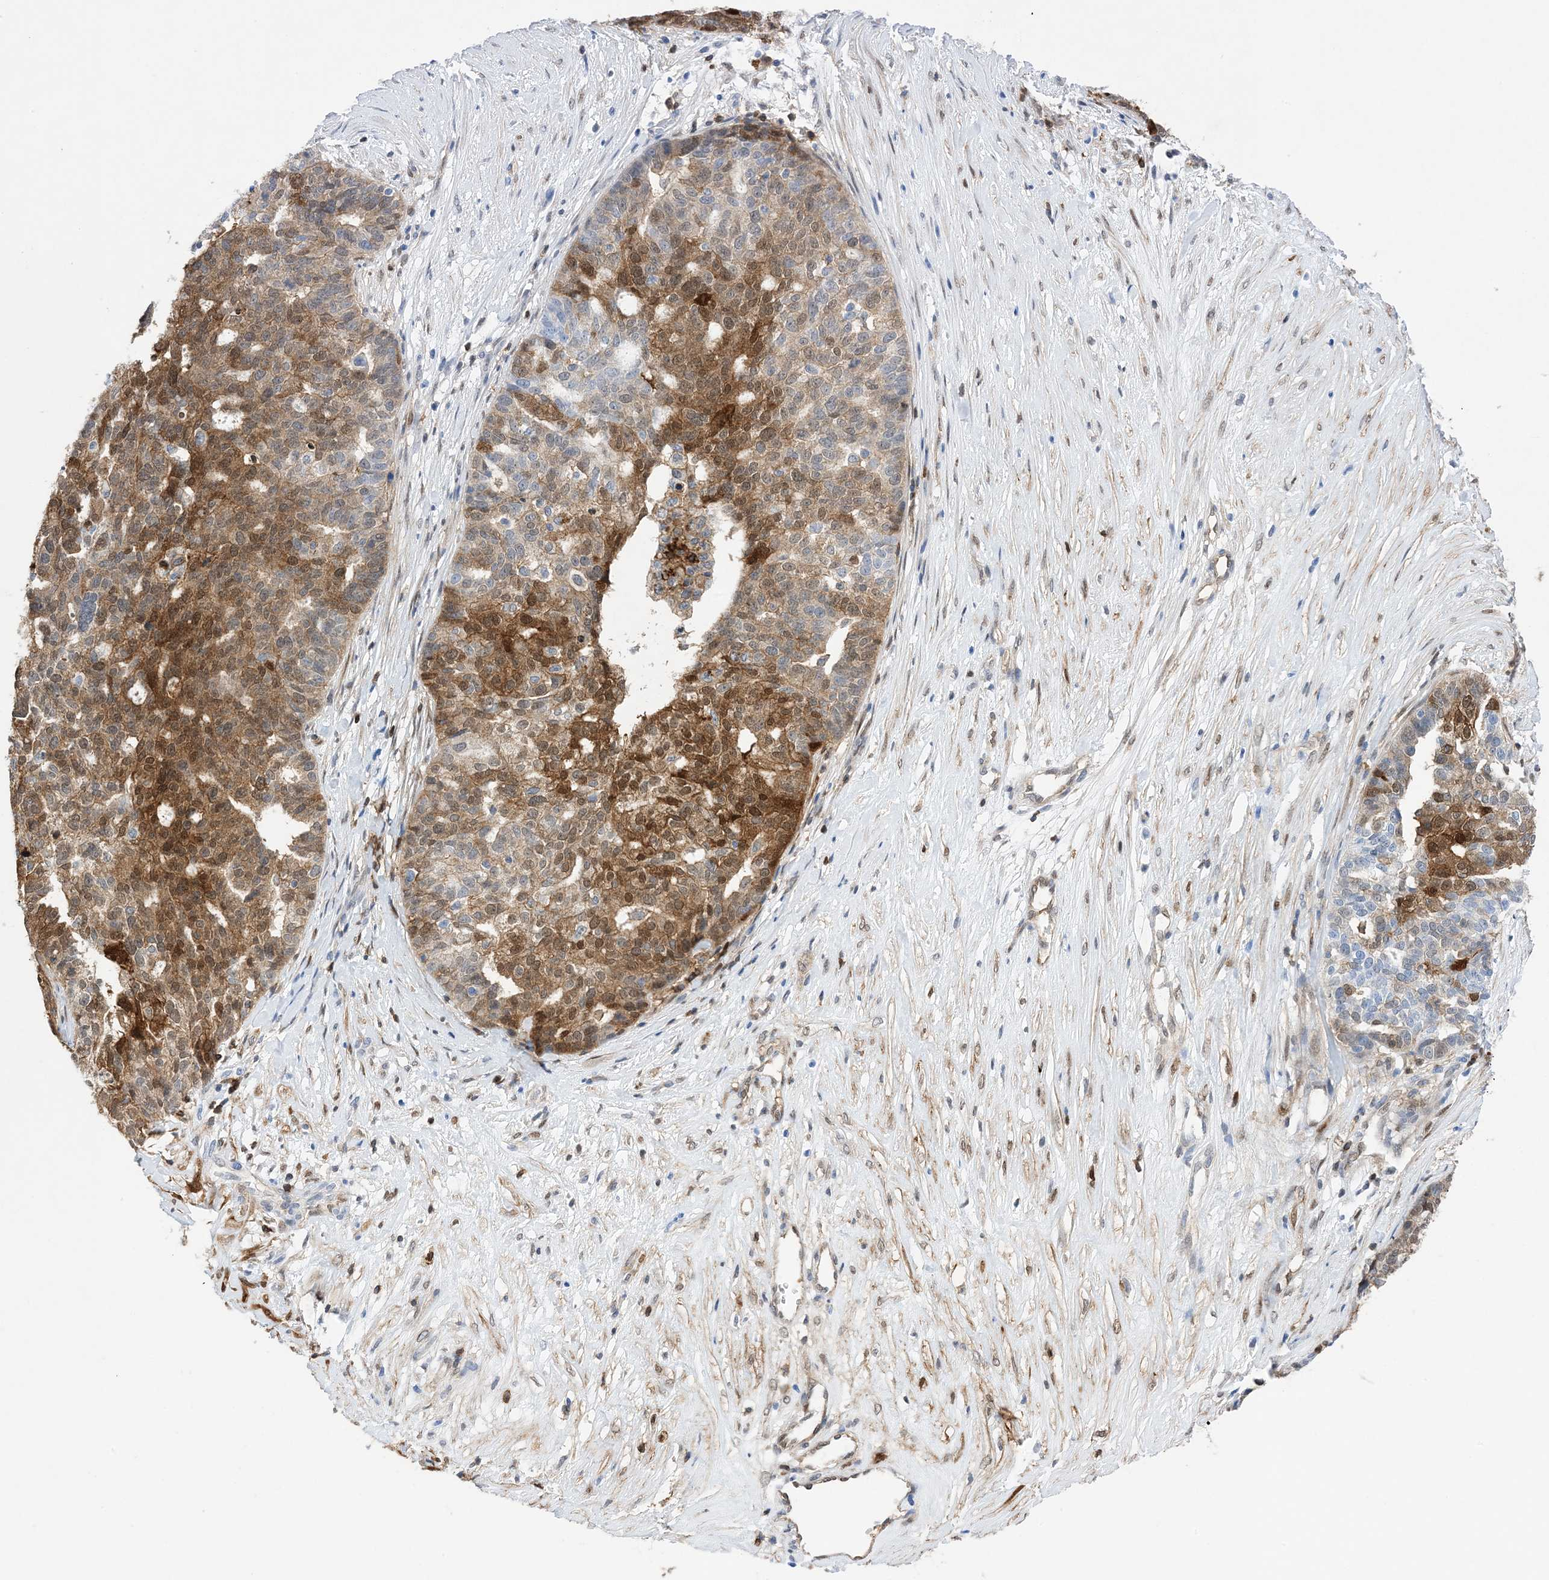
{"staining": {"intensity": "moderate", "quantity": ">75%", "location": "cytoplasmic/membranous,nuclear"}, "tissue": "ovarian cancer", "cell_type": "Tumor cells", "image_type": "cancer", "snomed": [{"axis": "morphology", "description": "Cystadenocarcinoma, serous, NOS"}, {"axis": "topography", "description": "Ovary"}], "caption": "Ovarian serous cystadenocarcinoma stained with immunohistochemistry reveals moderate cytoplasmic/membranous and nuclear staining in about >75% of tumor cells.", "gene": "ANXA1", "patient": {"sex": "female", "age": 59}}